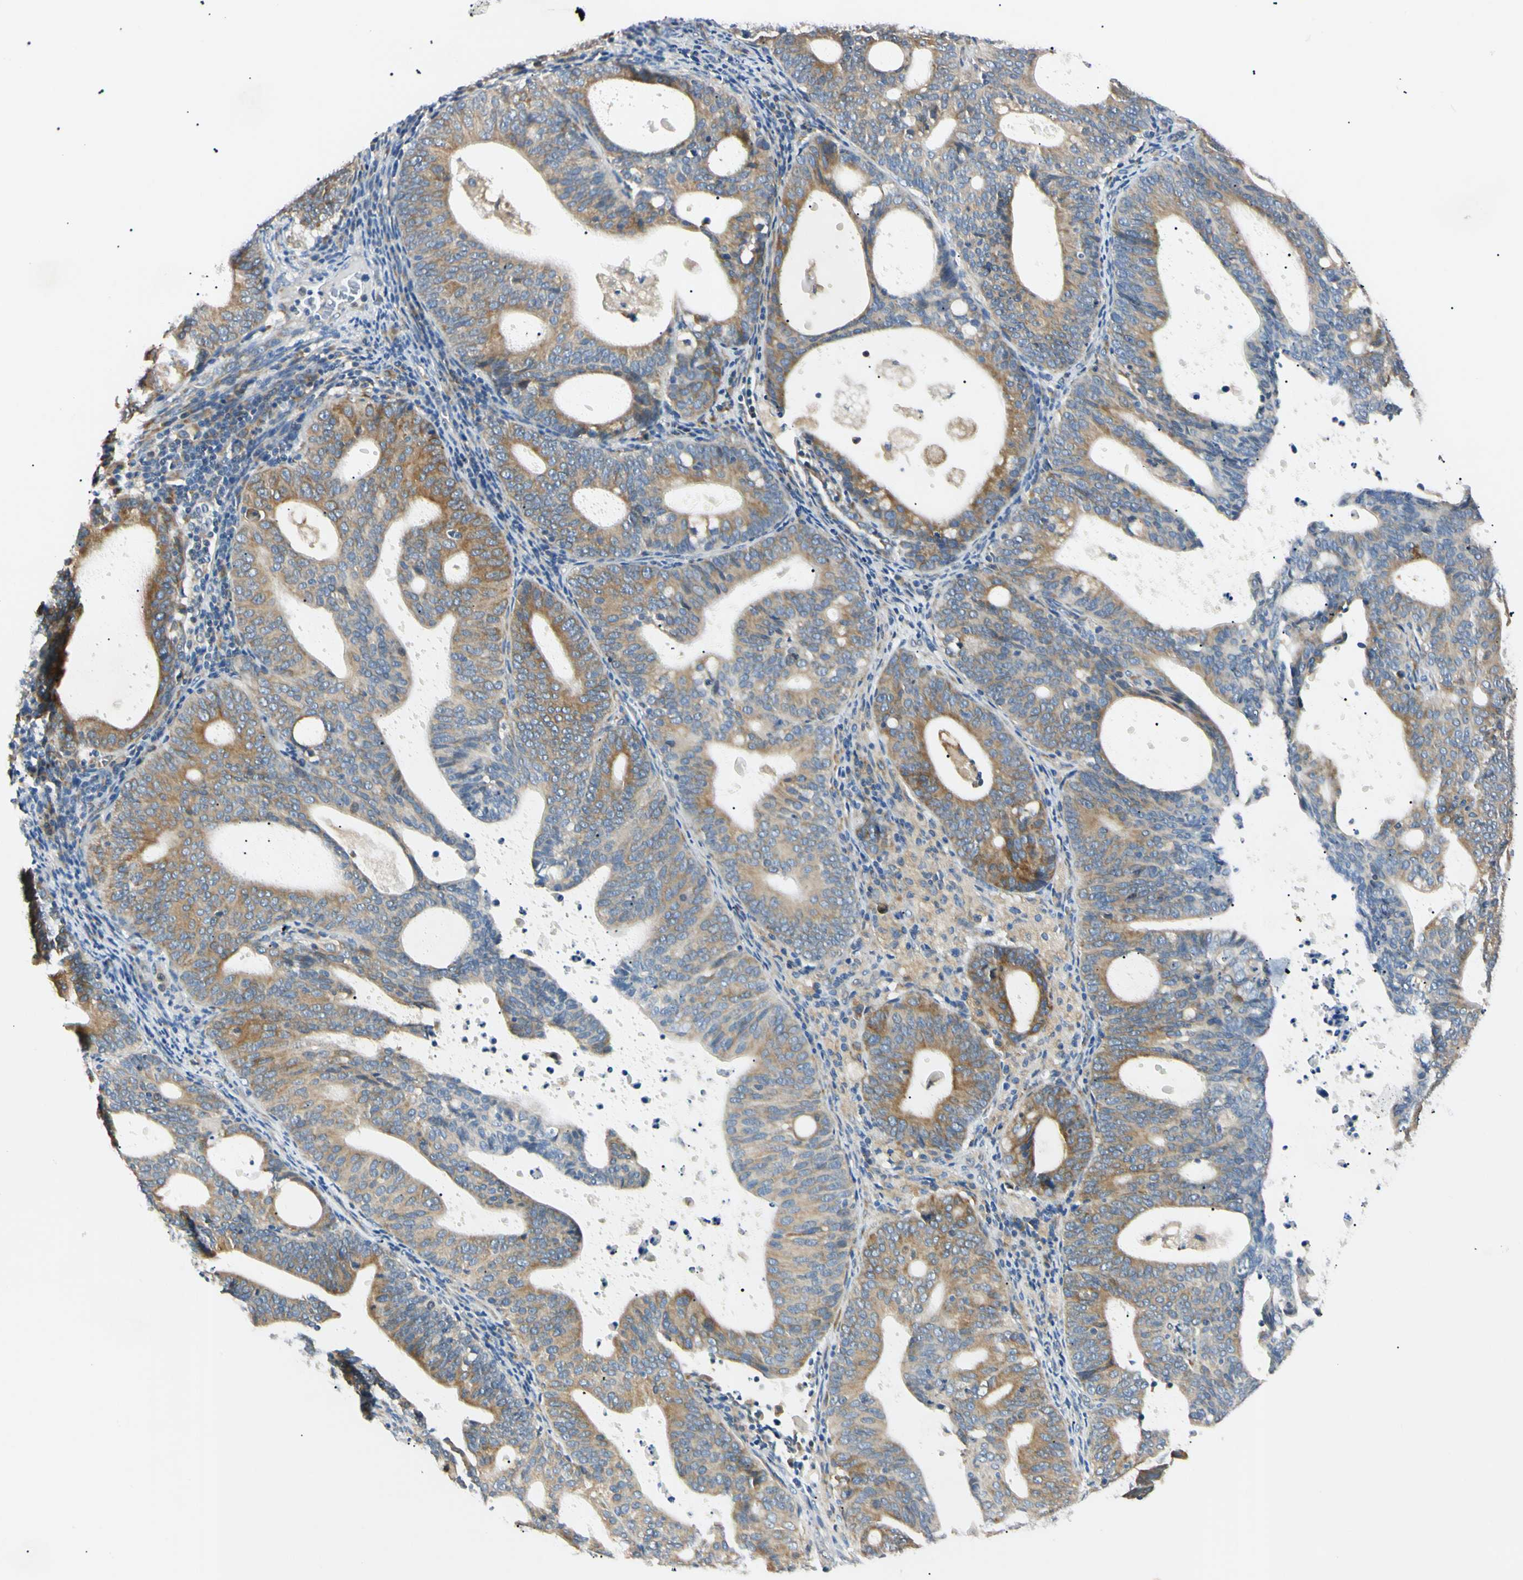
{"staining": {"intensity": "moderate", "quantity": ">75%", "location": "cytoplasmic/membranous"}, "tissue": "endometrial cancer", "cell_type": "Tumor cells", "image_type": "cancer", "snomed": [{"axis": "morphology", "description": "Adenocarcinoma, NOS"}, {"axis": "topography", "description": "Uterus"}], "caption": "A high-resolution histopathology image shows immunohistochemistry (IHC) staining of endometrial cancer, which exhibits moderate cytoplasmic/membranous positivity in approximately >75% of tumor cells.", "gene": "DNAJB12", "patient": {"sex": "female", "age": 83}}